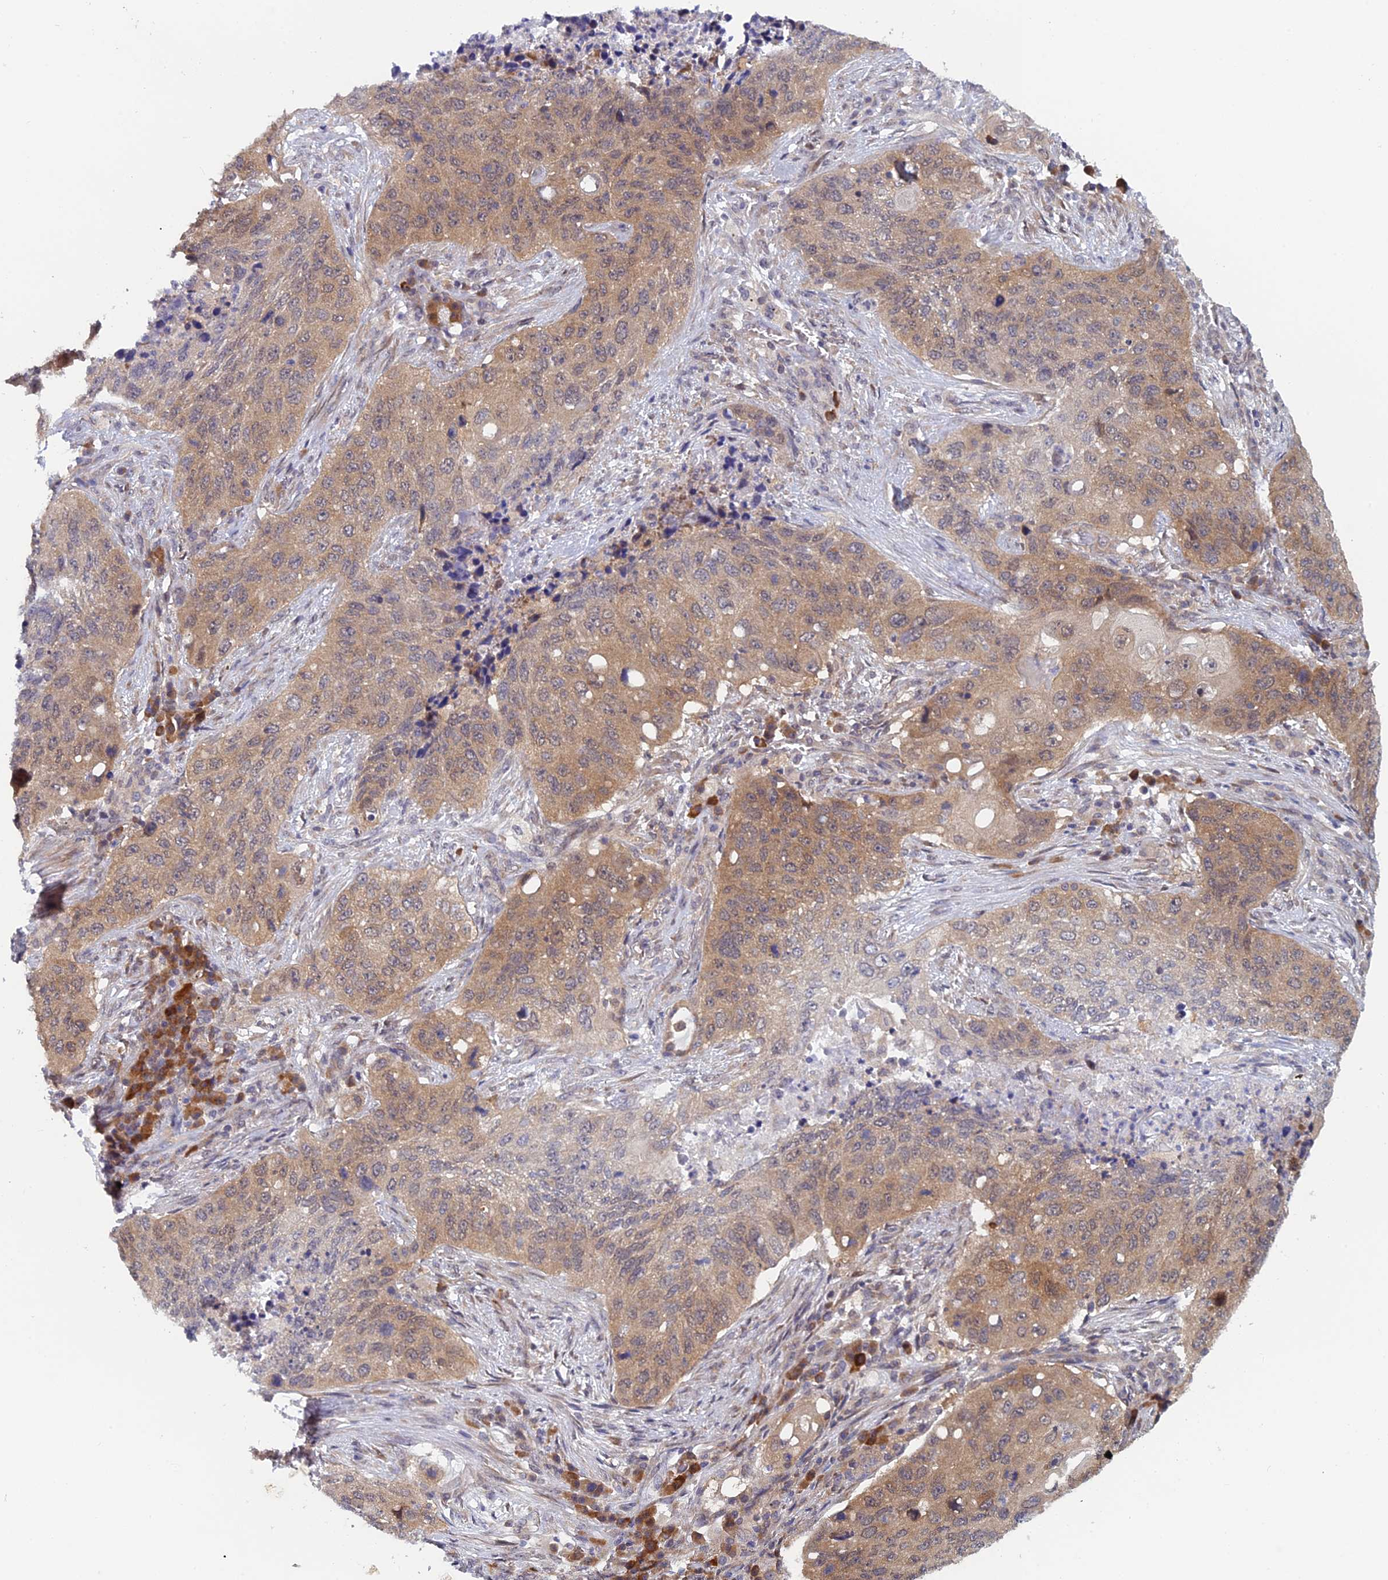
{"staining": {"intensity": "moderate", "quantity": ">75%", "location": "cytoplasmic/membranous"}, "tissue": "lung cancer", "cell_type": "Tumor cells", "image_type": "cancer", "snomed": [{"axis": "morphology", "description": "Squamous cell carcinoma, NOS"}, {"axis": "topography", "description": "Lung"}], "caption": "A brown stain shows moderate cytoplasmic/membranous staining of a protein in human lung cancer (squamous cell carcinoma) tumor cells.", "gene": "SRA1", "patient": {"sex": "female", "age": 63}}